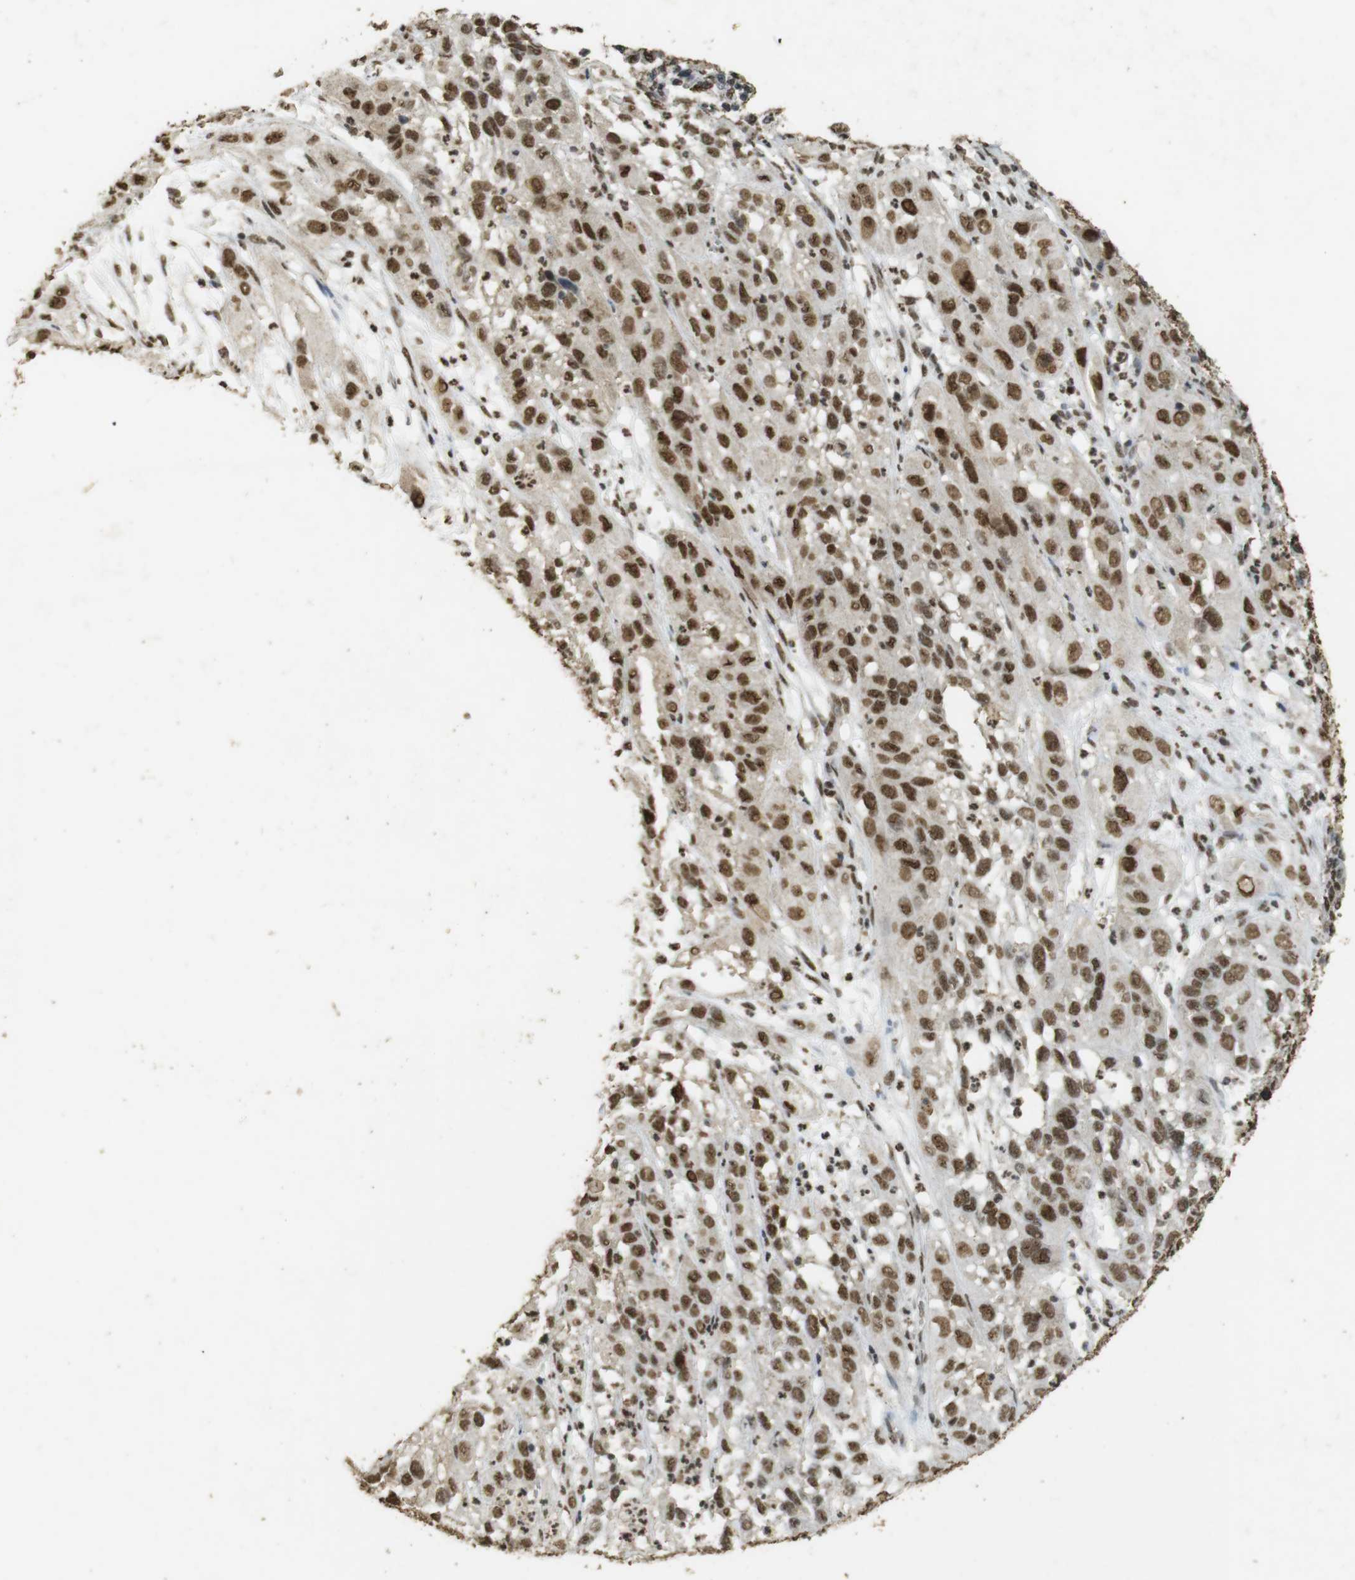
{"staining": {"intensity": "strong", "quantity": ">75%", "location": "nuclear"}, "tissue": "cervical cancer", "cell_type": "Tumor cells", "image_type": "cancer", "snomed": [{"axis": "morphology", "description": "Squamous cell carcinoma, NOS"}, {"axis": "topography", "description": "Cervix"}], "caption": "Squamous cell carcinoma (cervical) stained with DAB immunohistochemistry reveals high levels of strong nuclear expression in approximately >75% of tumor cells.", "gene": "GATA4", "patient": {"sex": "female", "age": 32}}